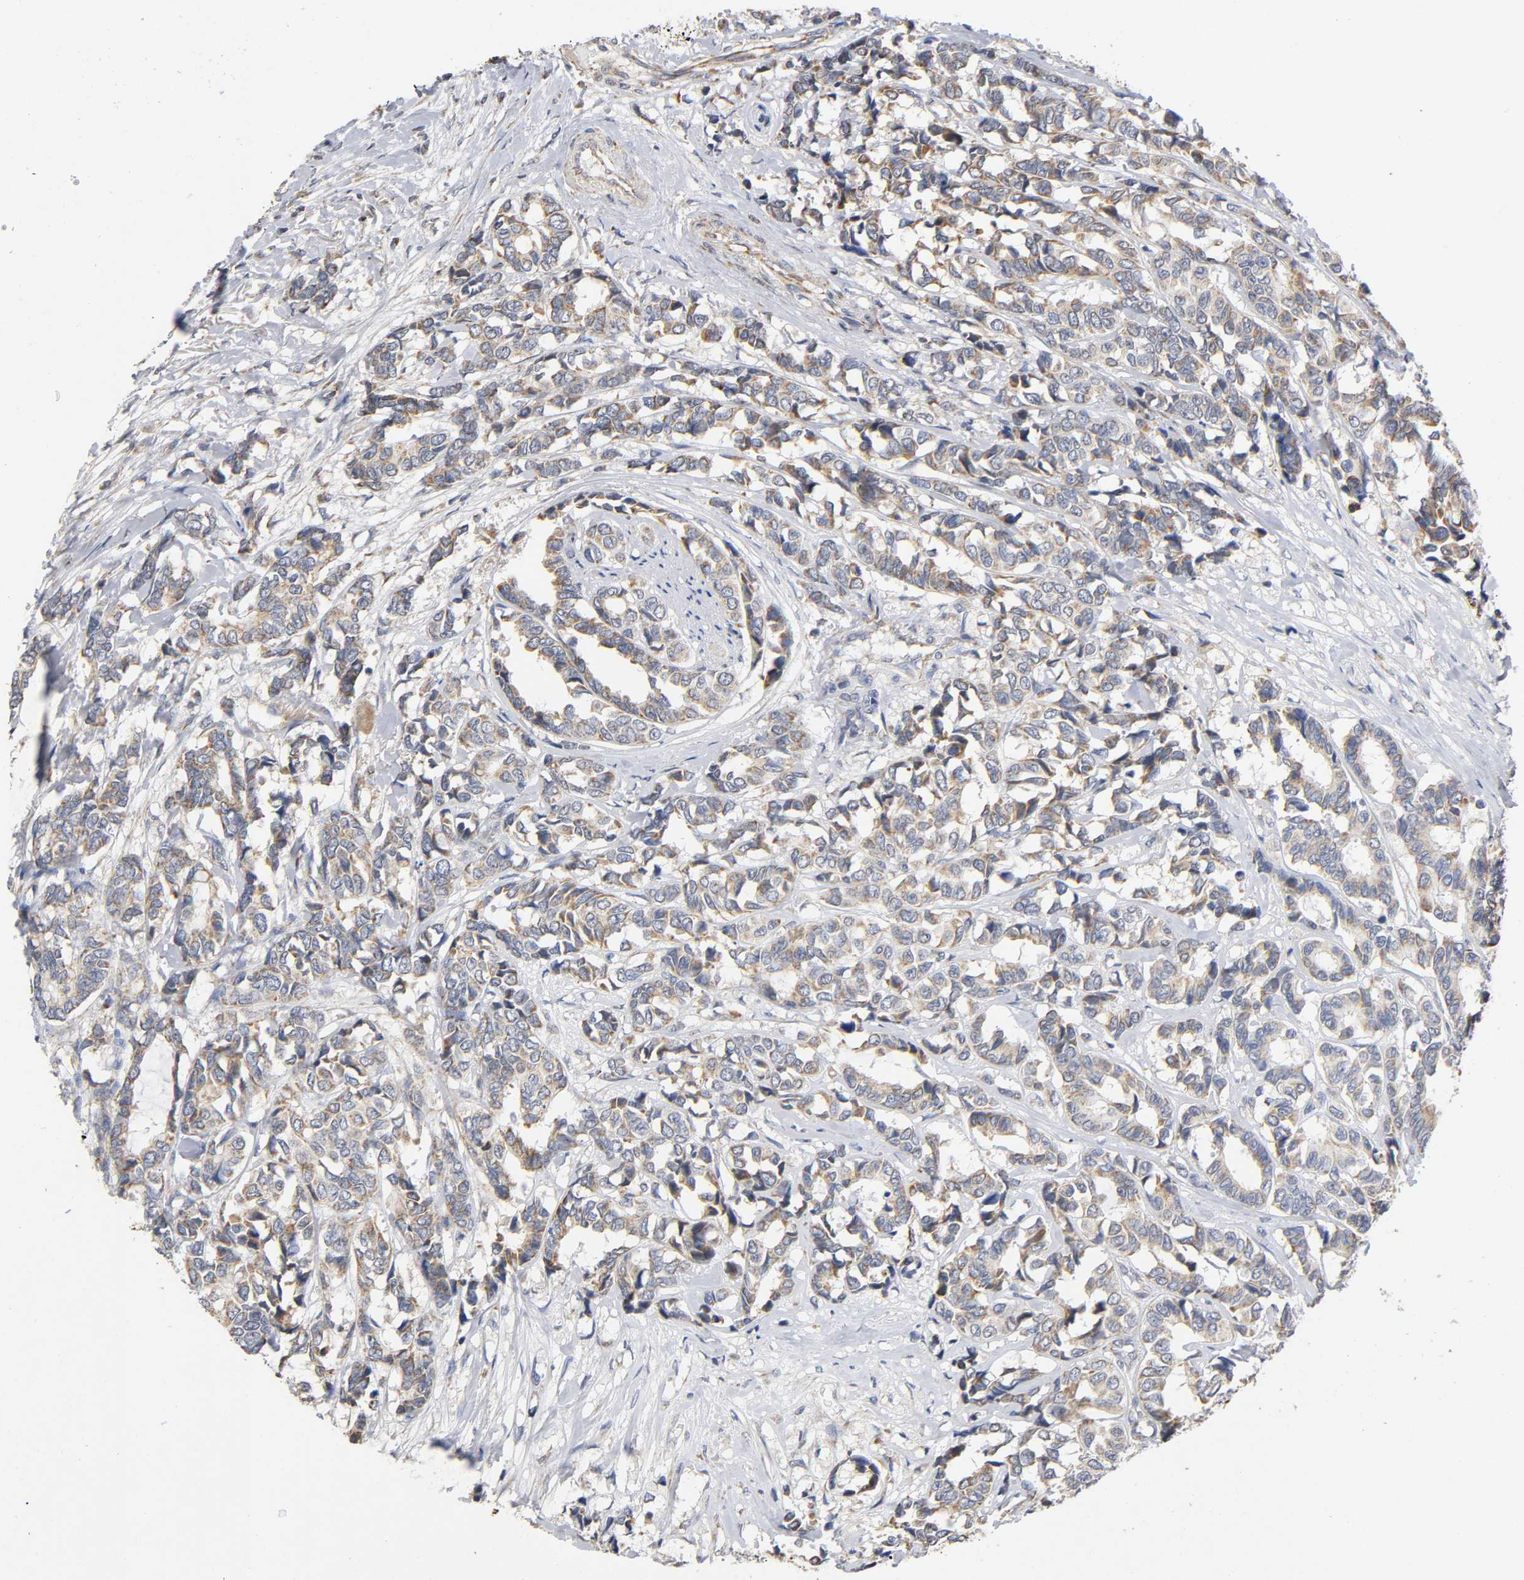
{"staining": {"intensity": "moderate", "quantity": ">75%", "location": "cytoplasmic/membranous"}, "tissue": "breast cancer", "cell_type": "Tumor cells", "image_type": "cancer", "snomed": [{"axis": "morphology", "description": "Duct carcinoma"}, {"axis": "topography", "description": "Breast"}], "caption": "Brown immunohistochemical staining in human invasive ductal carcinoma (breast) displays moderate cytoplasmic/membranous staining in about >75% of tumor cells. (IHC, brightfield microscopy, high magnification).", "gene": "SYT16", "patient": {"sex": "female", "age": 87}}